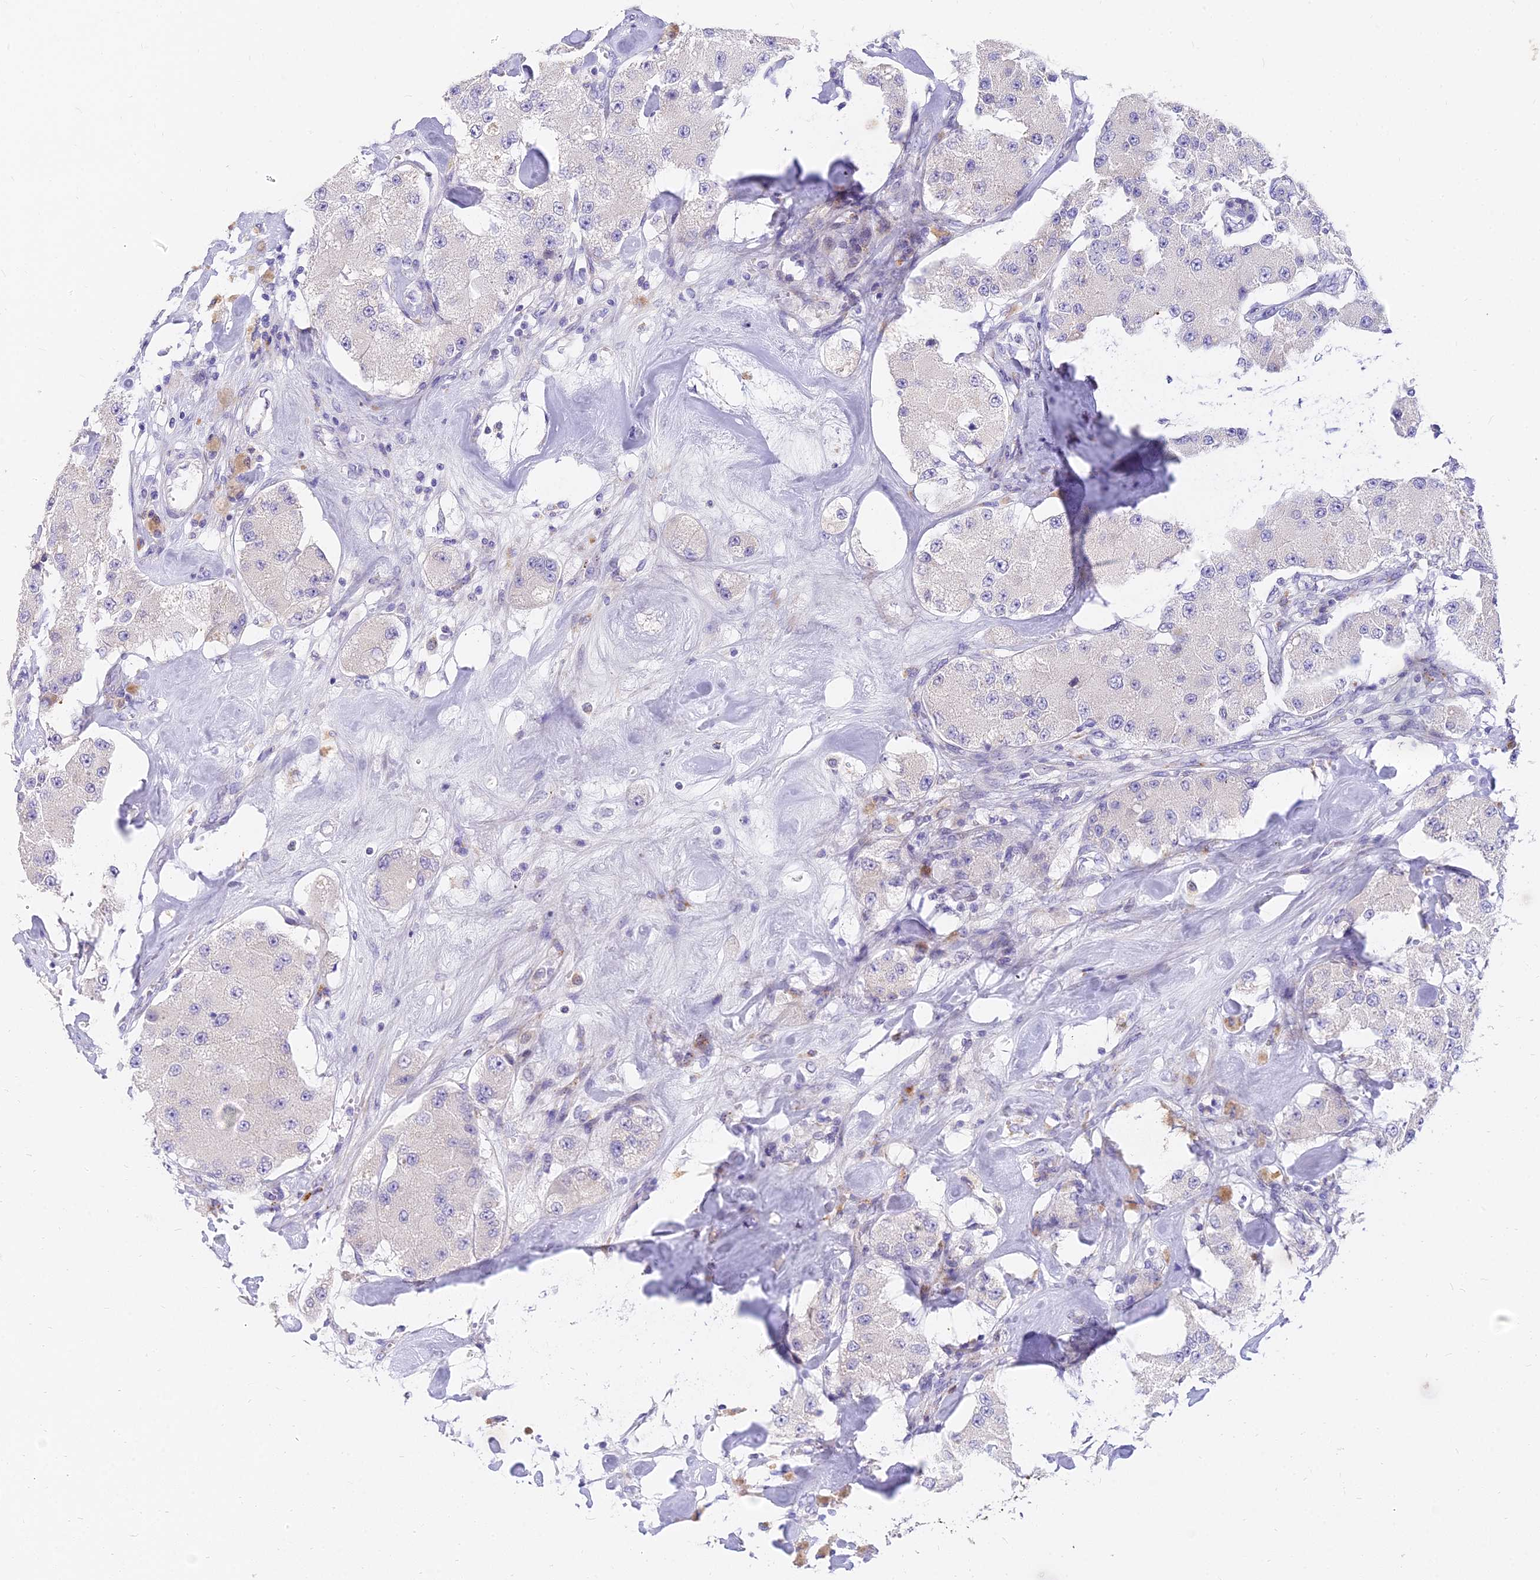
{"staining": {"intensity": "negative", "quantity": "none", "location": "none"}, "tissue": "carcinoid", "cell_type": "Tumor cells", "image_type": "cancer", "snomed": [{"axis": "morphology", "description": "Carcinoid, malignant, NOS"}, {"axis": "topography", "description": "Pancreas"}], "caption": "IHC histopathology image of human malignant carcinoid stained for a protein (brown), which reveals no staining in tumor cells.", "gene": "VWC2L", "patient": {"sex": "male", "age": 41}}